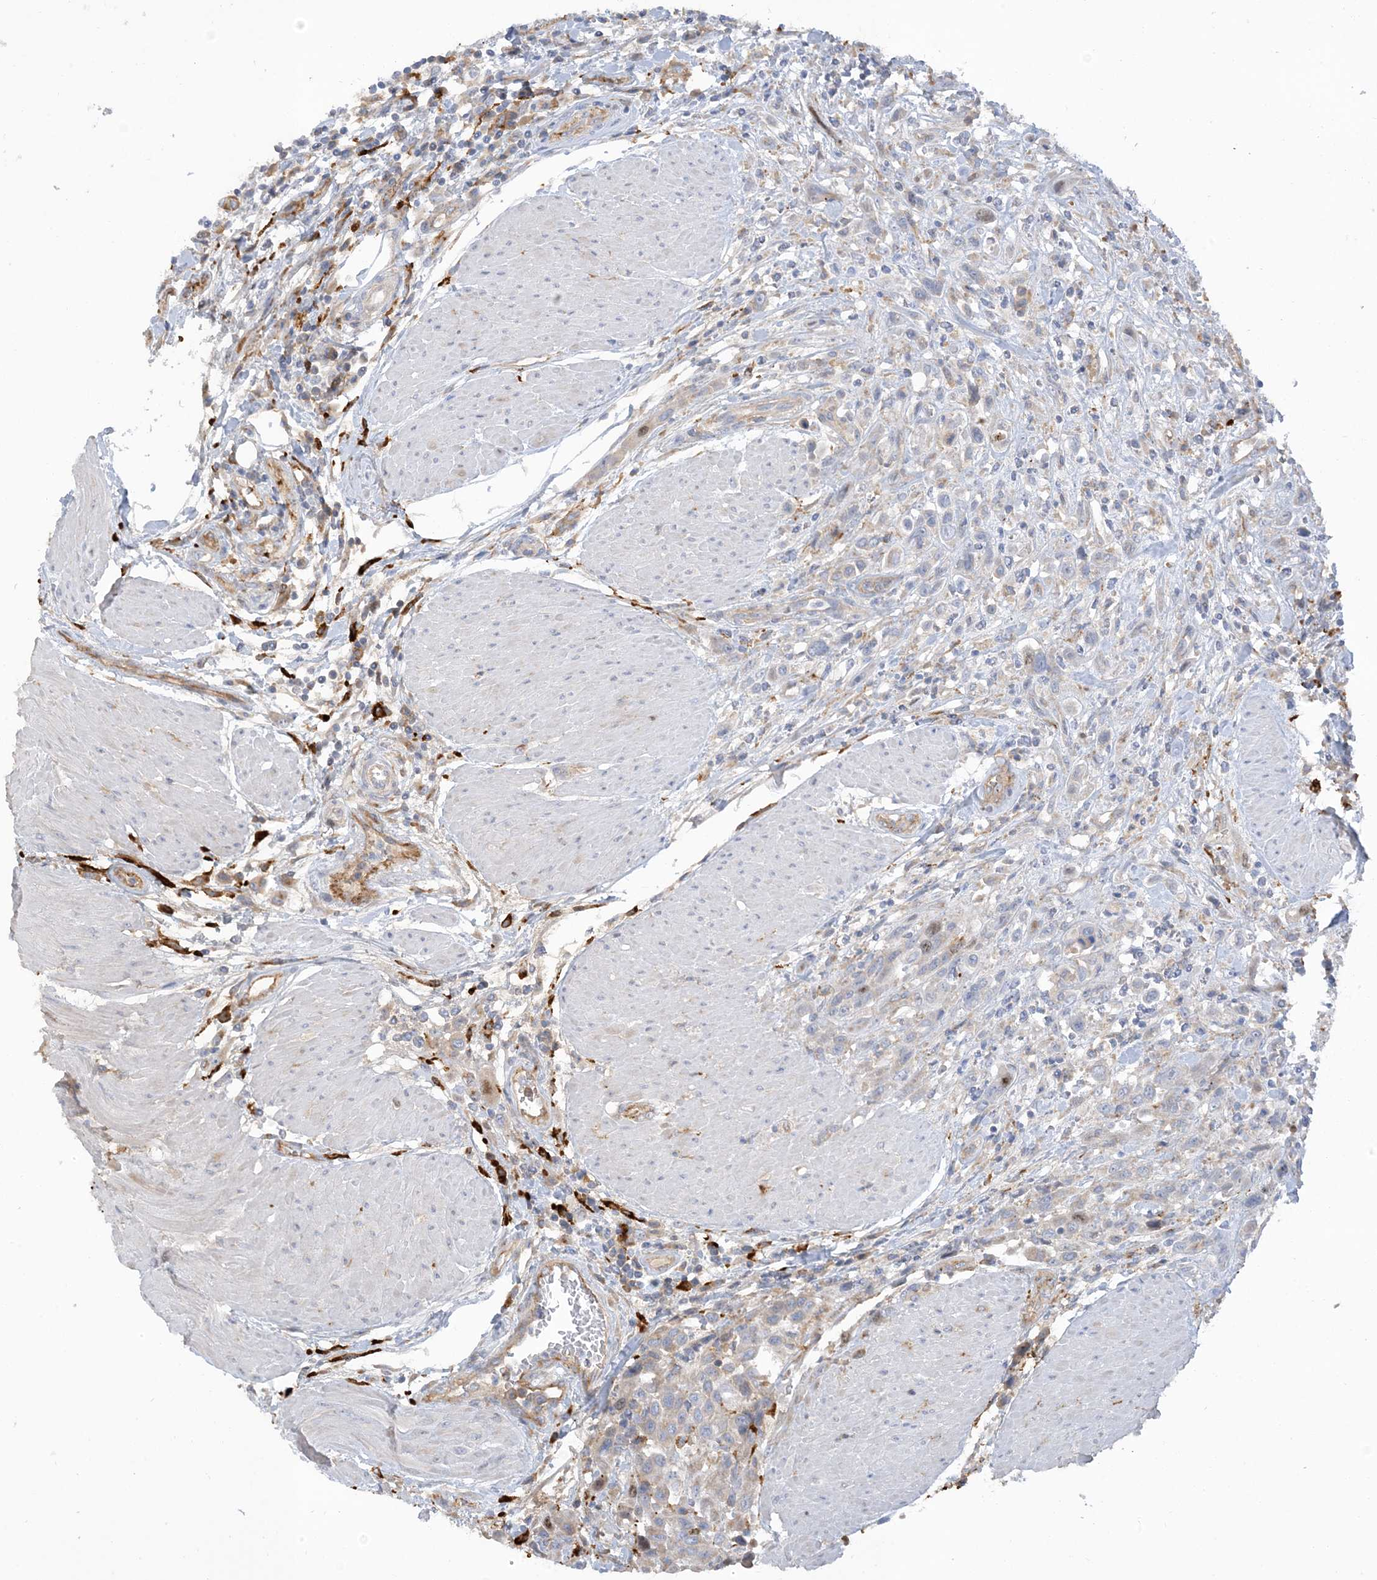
{"staining": {"intensity": "negative", "quantity": "none", "location": "none"}, "tissue": "urothelial cancer", "cell_type": "Tumor cells", "image_type": "cancer", "snomed": [{"axis": "morphology", "description": "Urothelial carcinoma, High grade"}, {"axis": "topography", "description": "Urinary bladder"}], "caption": "High magnification brightfield microscopy of urothelial cancer stained with DAB (brown) and counterstained with hematoxylin (blue): tumor cells show no significant staining.", "gene": "PEAR1", "patient": {"sex": "male", "age": 50}}